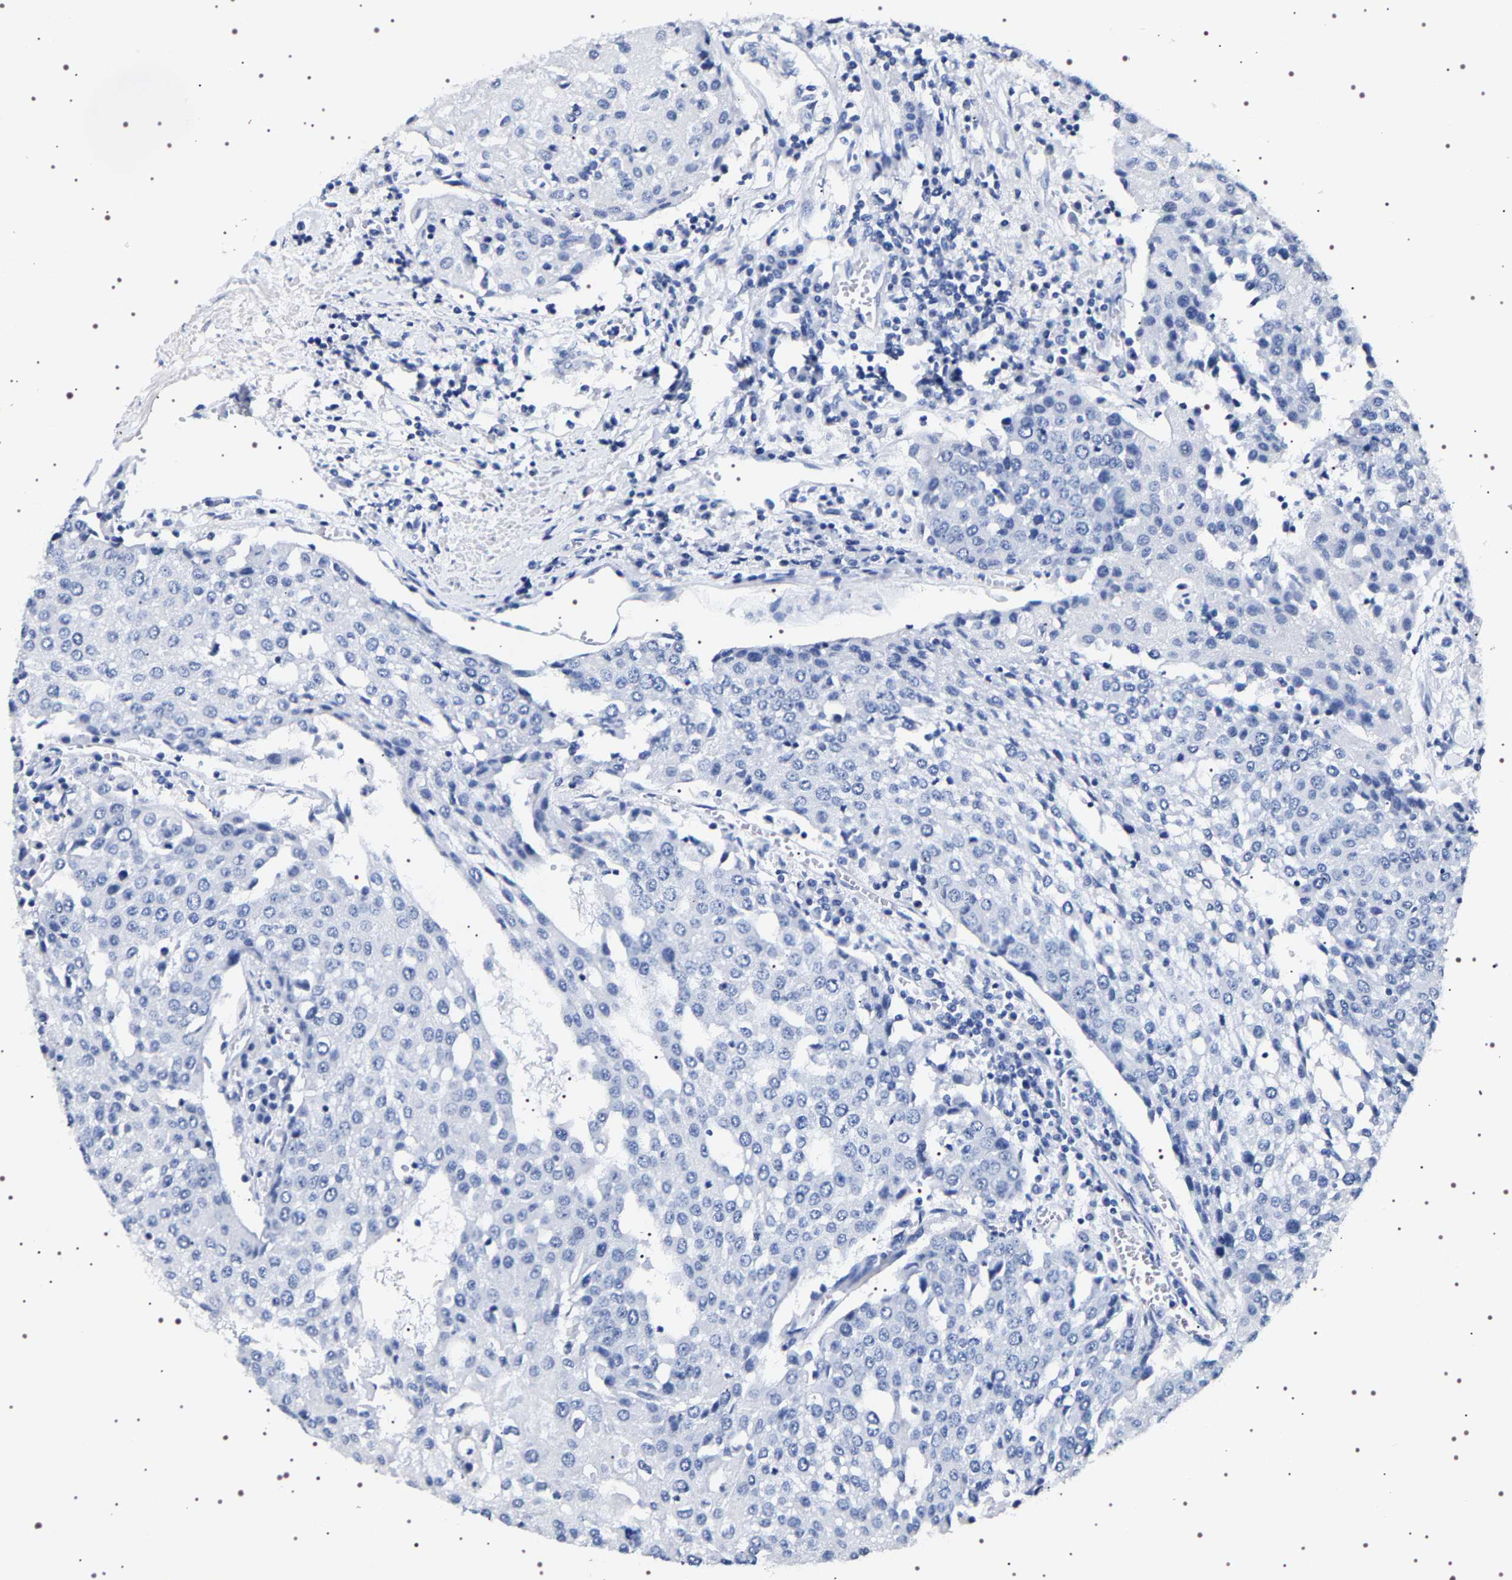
{"staining": {"intensity": "negative", "quantity": "none", "location": "none"}, "tissue": "urothelial cancer", "cell_type": "Tumor cells", "image_type": "cancer", "snomed": [{"axis": "morphology", "description": "Urothelial carcinoma, High grade"}, {"axis": "topography", "description": "Urinary bladder"}], "caption": "High magnification brightfield microscopy of urothelial cancer stained with DAB (3,3'-diaminobenzidine) (brown) and counterstained with hematoxylin (blue): tumor cells show no significant staining.", "gene": "UBQLN3", "patient": {"sex": "female", "age": 85}}